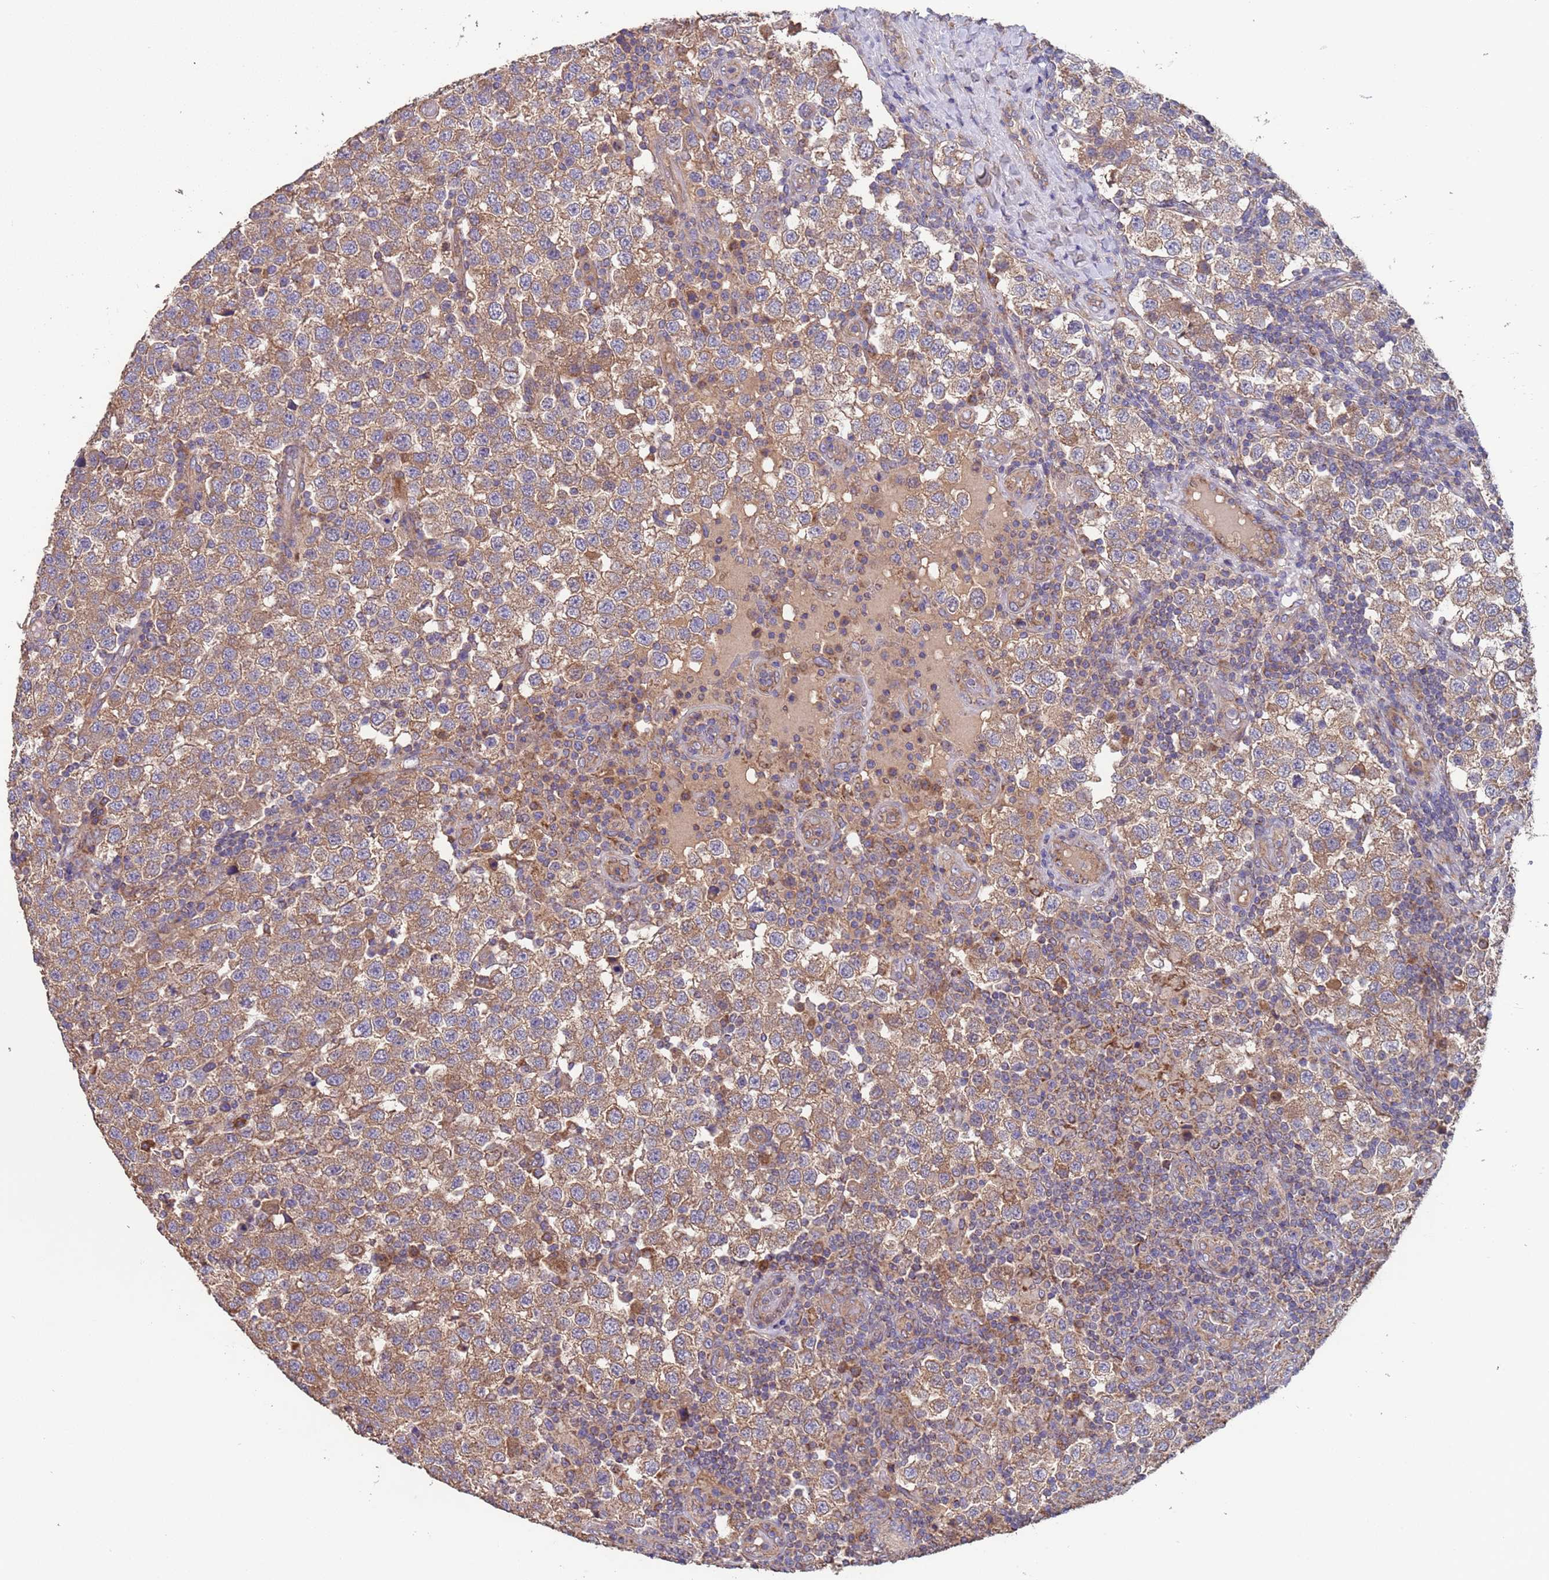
{"staining": {"intensity": "moderate", "quantity": ">75%", "location": "cytoplasmic/membranous"}, "tissue": "testis cancer", "cell_type": "Tumor cells", "image_type": "cancer", "snomed": [{"axis": "morphology", "description": "Seminoma, NOS"}, {"axis": "topography", "description": "Testis"}], "caption": "Testis seminoma was stained to show a protein in brown. There is medium levels of moderate cytoplasmic/membranous staining in approximately >75% of tumor cells.", "gene": "EEF1AKMT1", "patient": {"sex": "male", "age": 34}}